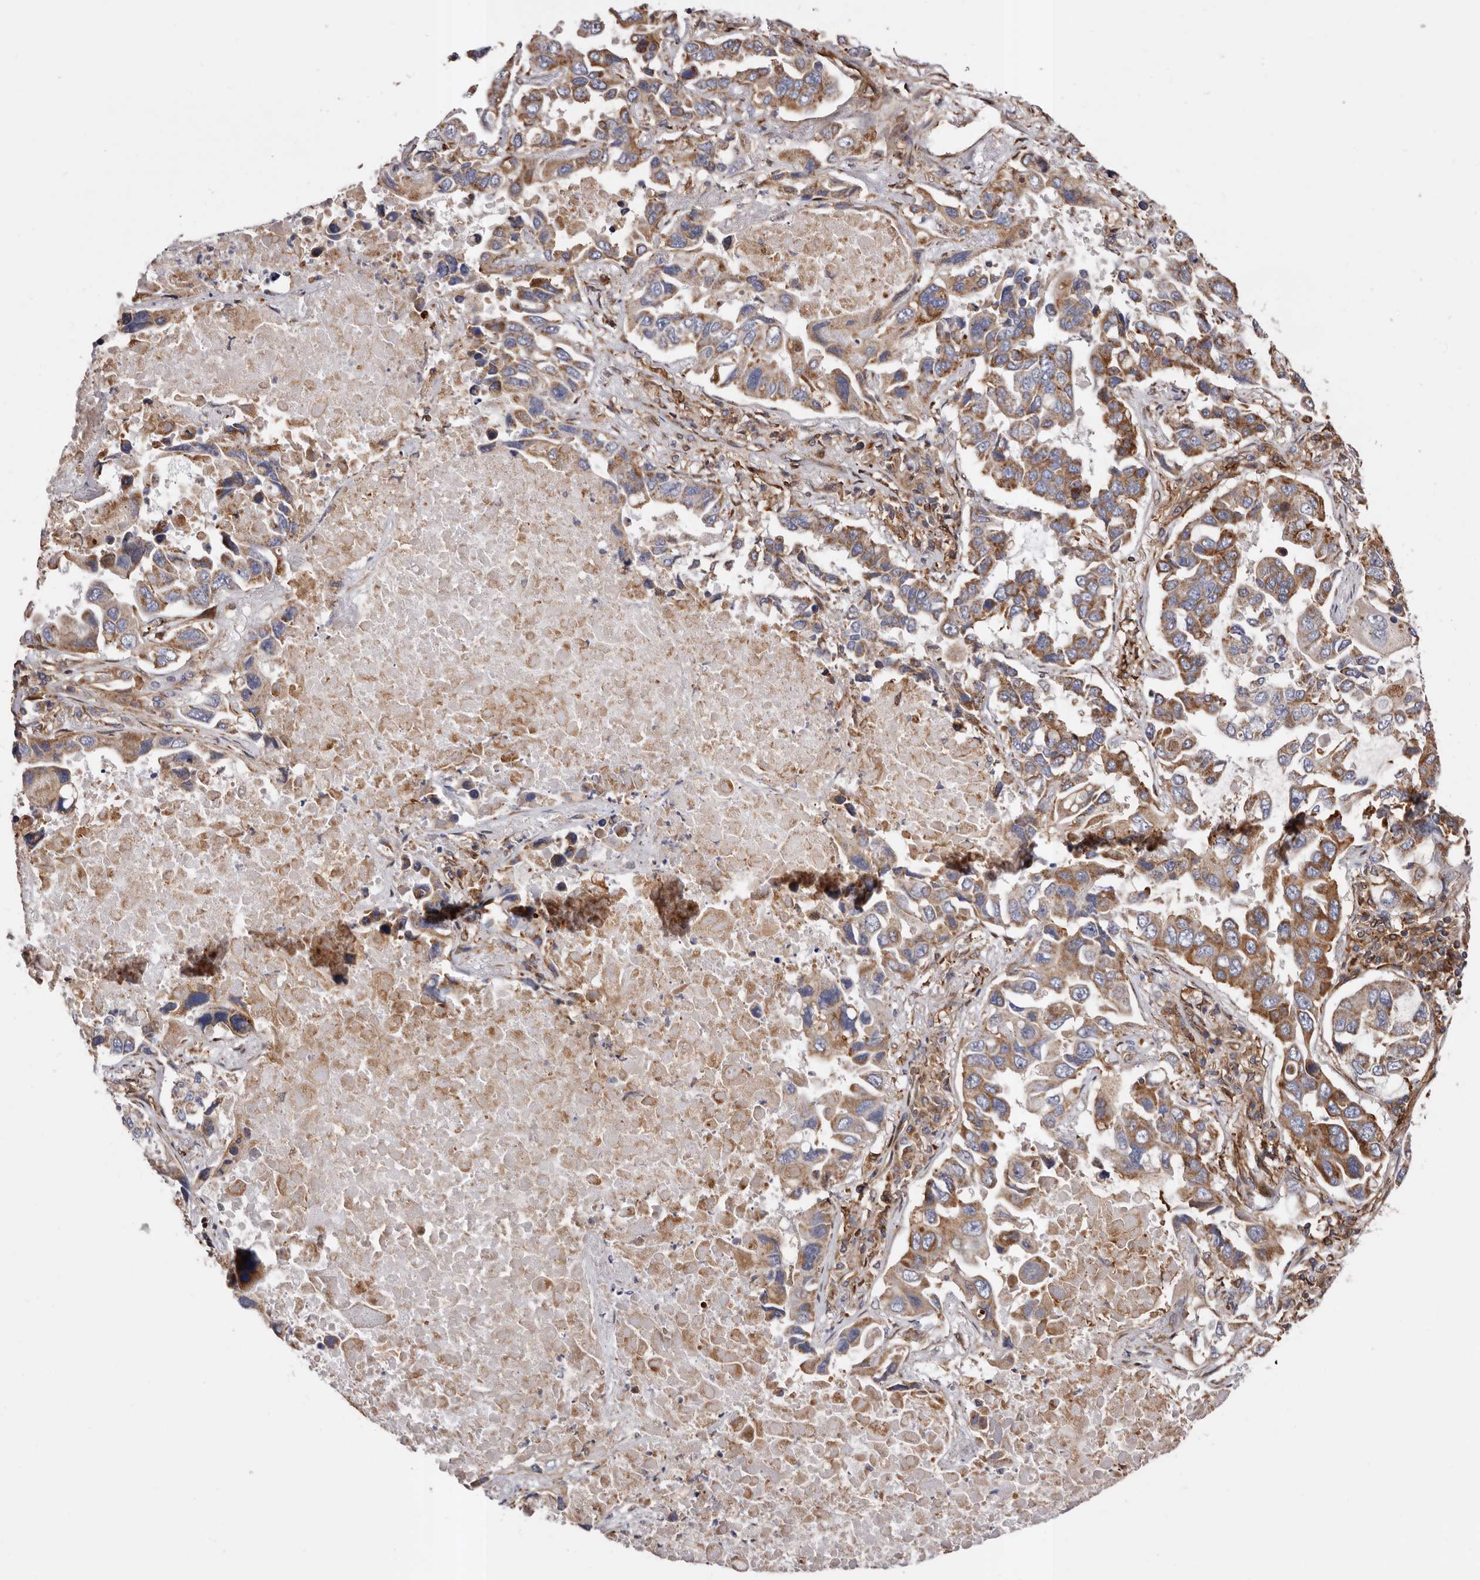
{"staining": {"intensity": "moderate", "quantity": ">75%", "location": "cytoplasmic/membranous"}, "tissue": "lung cancer", "cell_type": "Tumor cells", "image_type": "cancer", "snomed": [{"axis": "morphology", "description": "Adenocarcinoma, NOS"}, {"axis": "topography", "description": "Lung"}], "caption": "An image of adenocarcinoma (lung) stained for a protein reveals moderate cytoplasmic/membranous brown staining in tumor cells.", "gene": "COQ8B", "patient": {"sex": "male", "age": 64}}